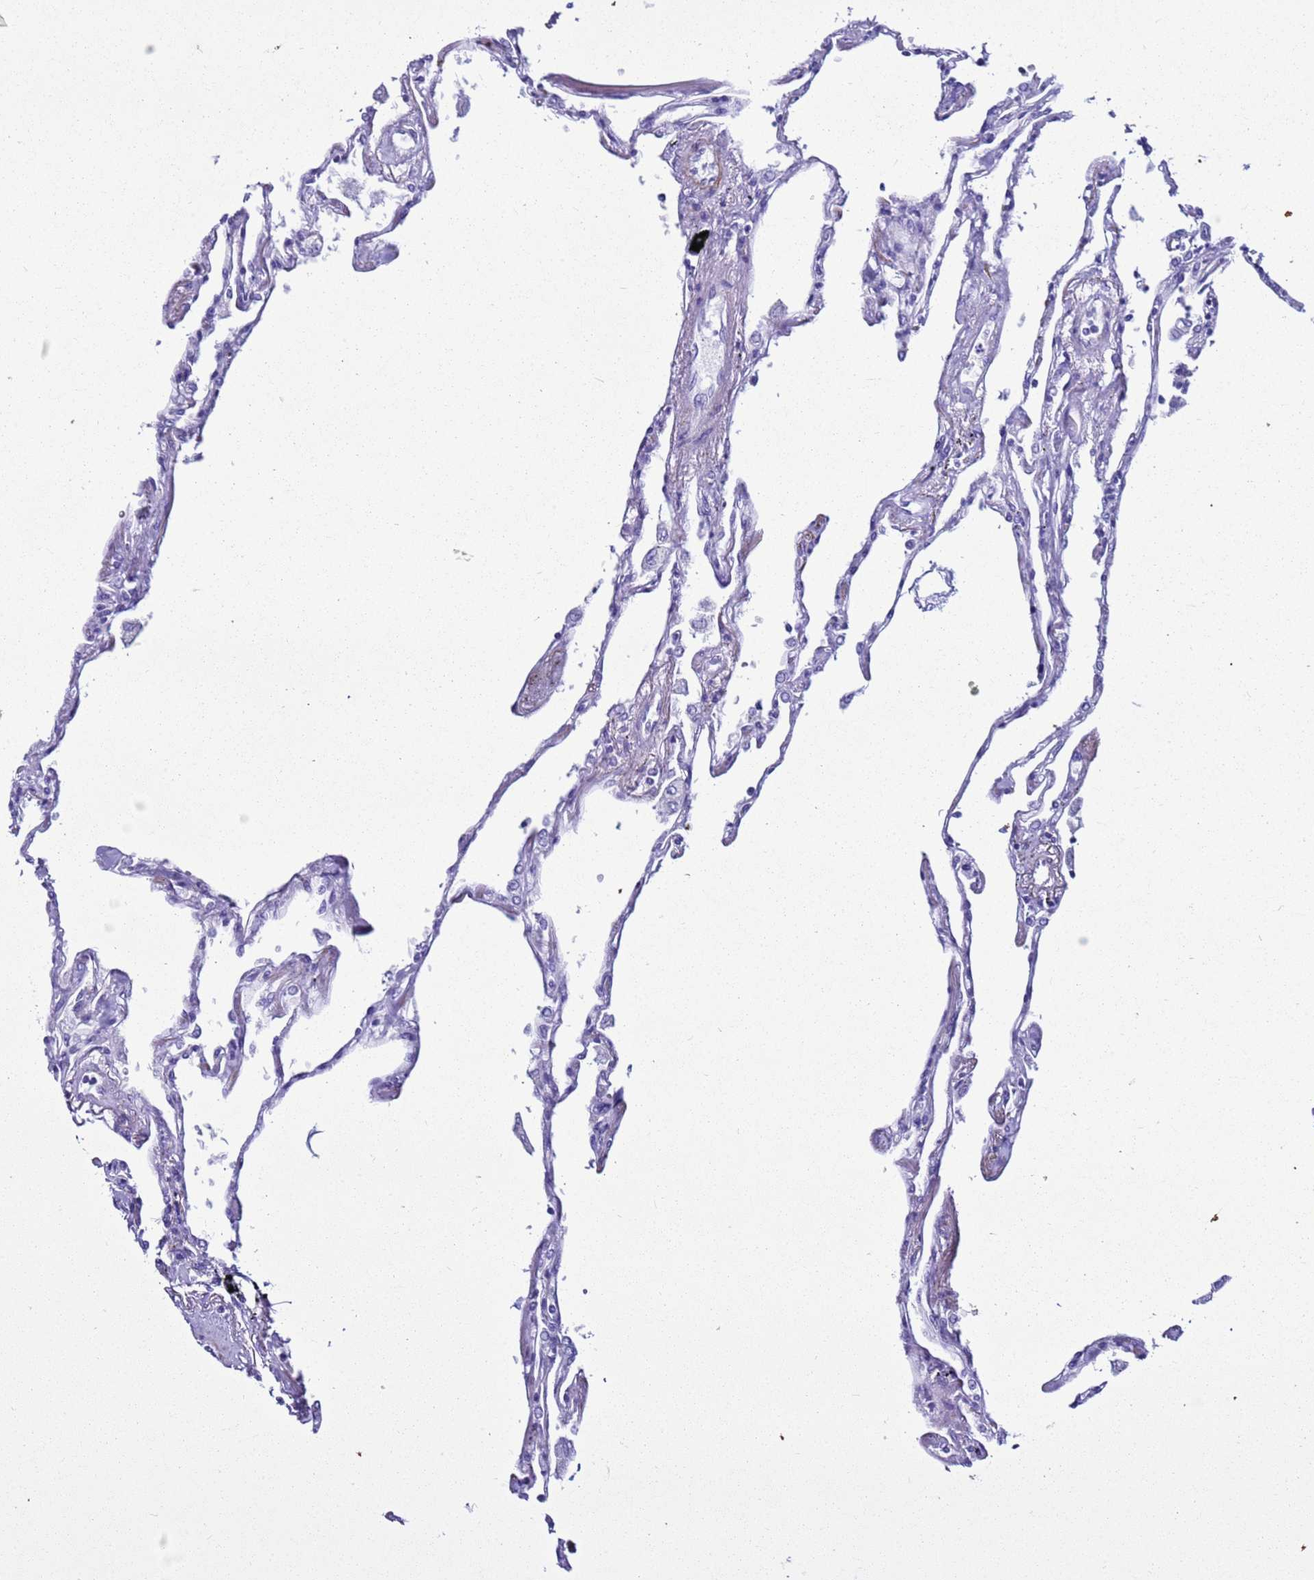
{"staining": {"intensity": "negative", "quantity": "none", "location": "none"}, "tissue": "lung", "cell_type": "Alveolar cells", "image_type": "normal", "snomed": [{"axis": "morphology", "description": "Normal tissue, NOS"}, {"axis": "topography", "description": "Lung"}], "caption": "Micrograph shows no significant protein staining in alveolar cells of normal lung.", "gene": "LCMT1", "patient": {"sex": "female", "age": 67}}